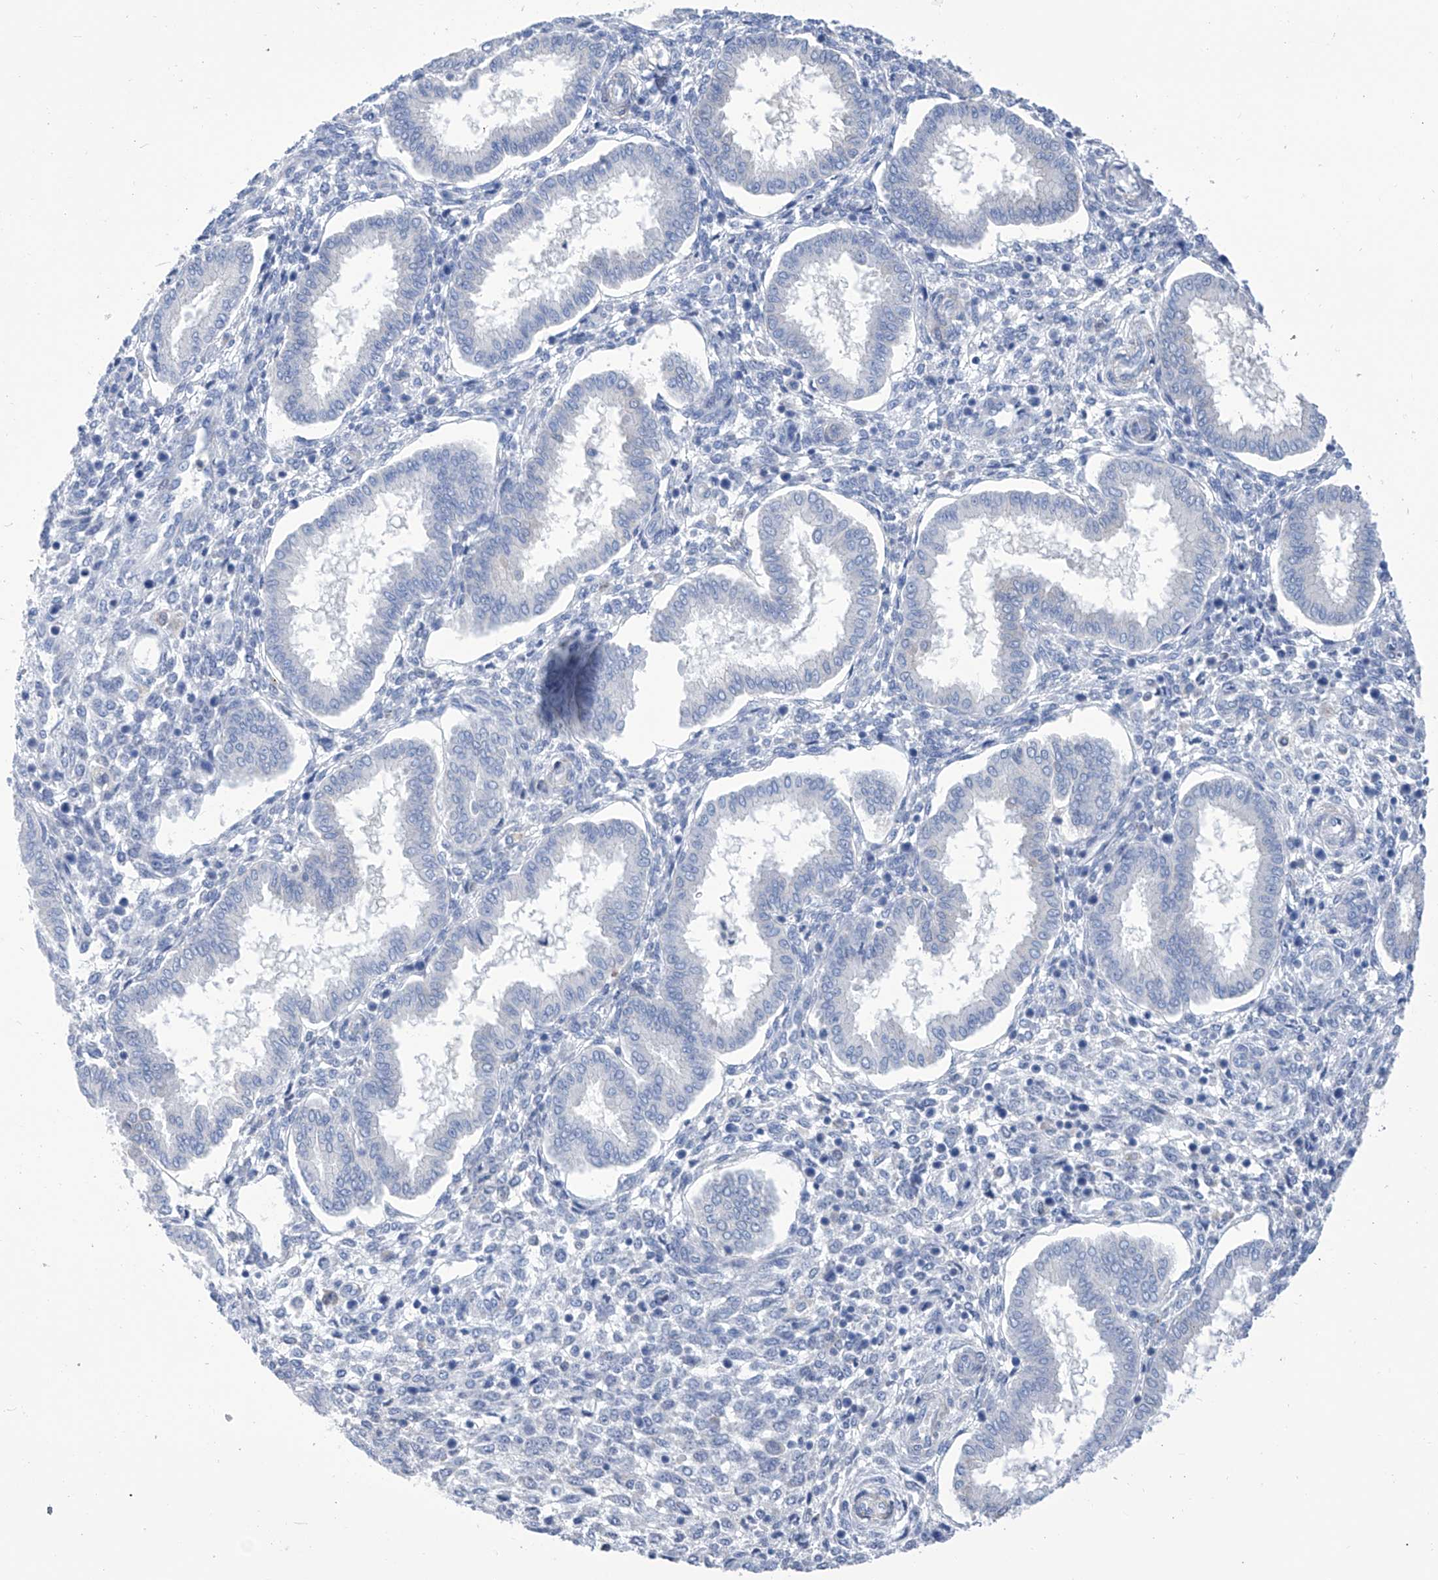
{"staining": {"intensity": "negative", "quantity": "none", "location": "none"}, "tissue": "endometrium", "cell_type": "Cells in endometrial stroma", "image_type": "normal", "snomed": [{"axis": "morphology", "description": "Normal tissue, NOS"}, {"axis": "topography", "description": "Endometrium"}], "caption": "Immunohistochemistry (IHC) micrograph of benign endometrium: human endometrium stained with DAB (3,3'-diaminobenzidine) exhibits no significant protein expression in cells in endometrial stroma. (Brightfield microscopy of DAB immunohistochemistry at high magnification).", "gene": "IMPA2", "patient": {"sex": "female", "age": 24}}